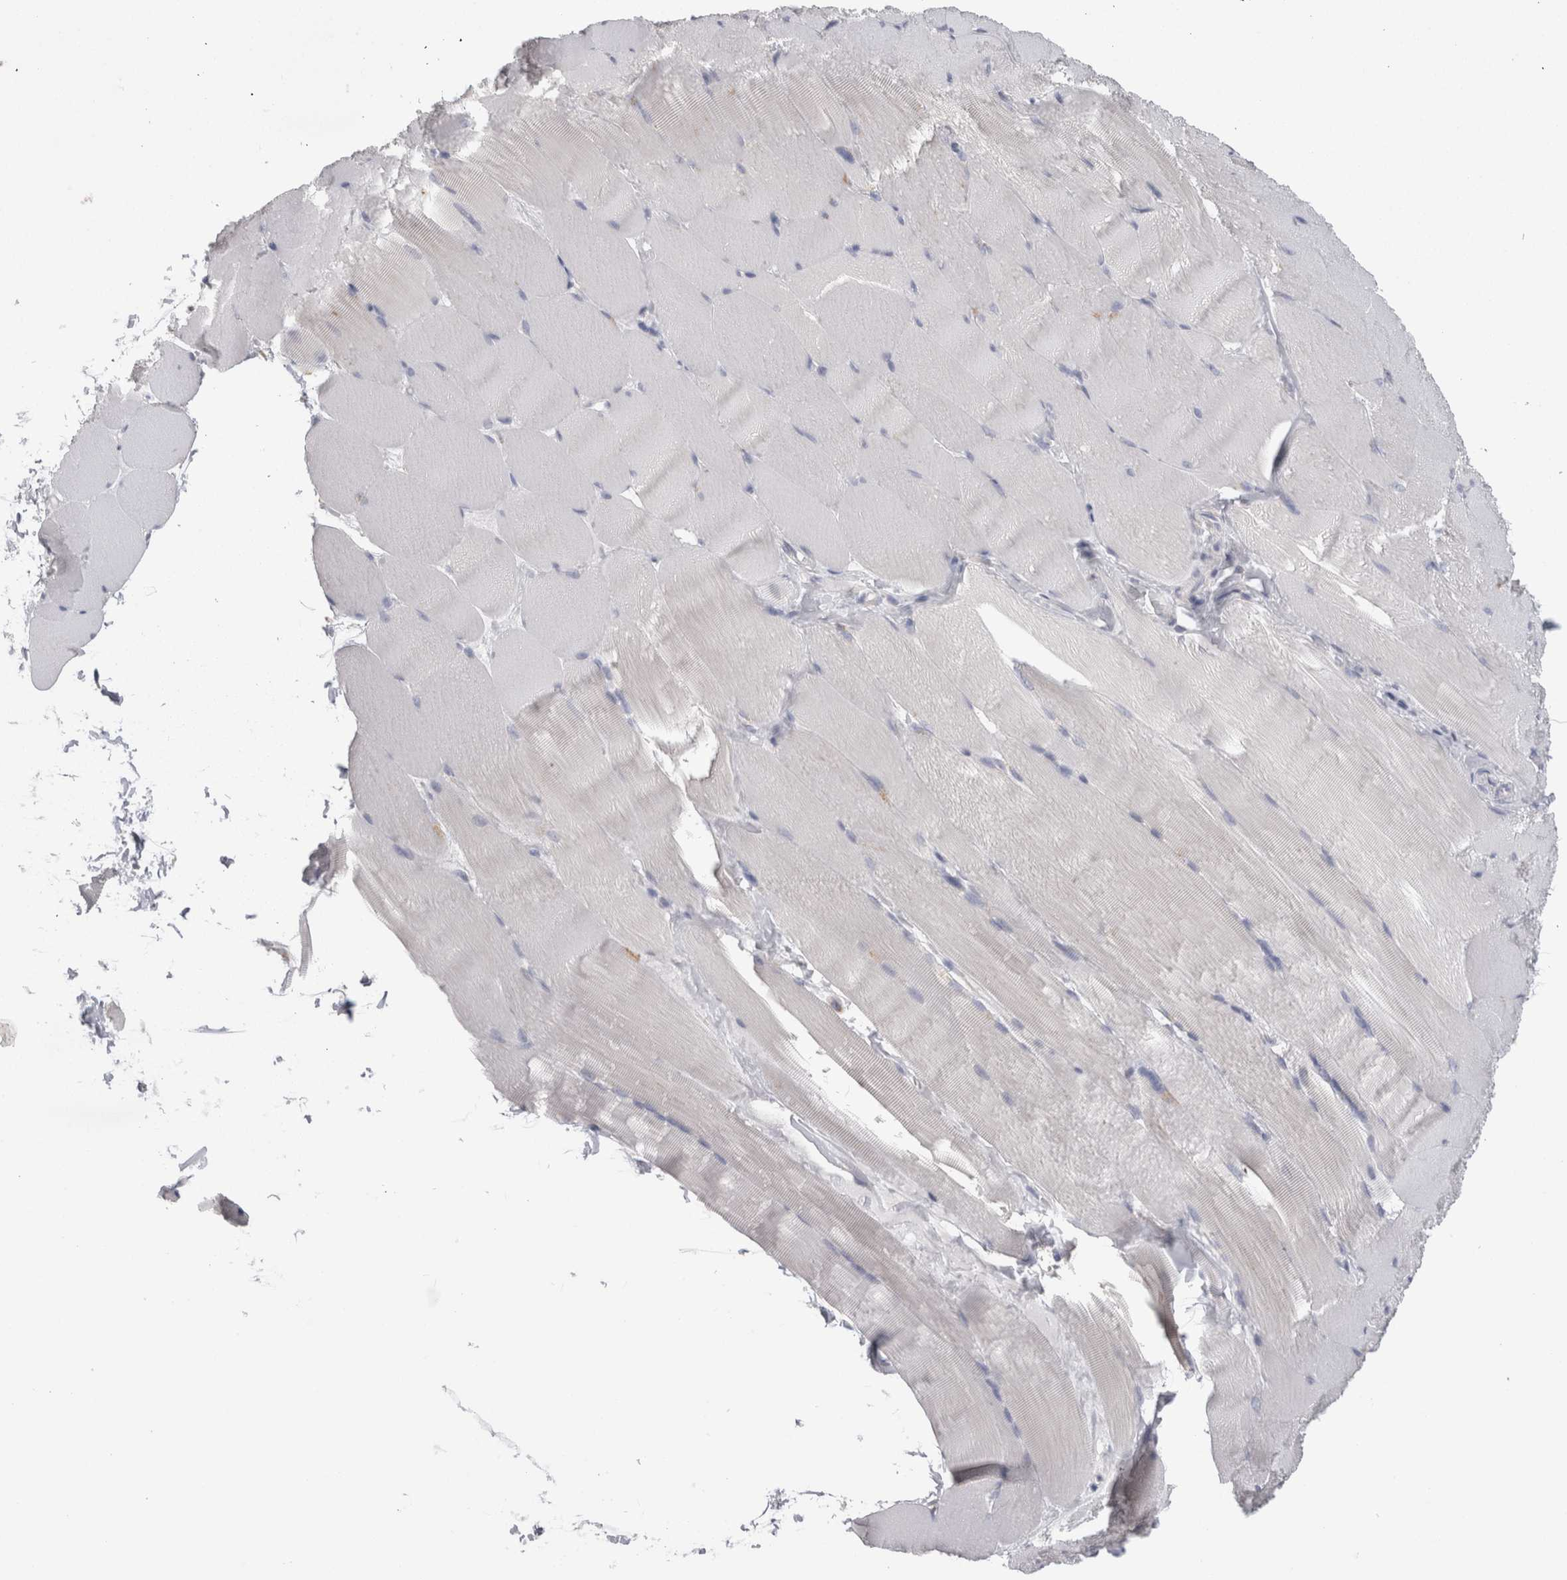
{"staining": {"intensity": "negative", "quantity": "none", "location": "none"}, "tissue": "skeletal muscle", "cell_type": "Myocytes", "image_type": "normal", "snomed": [{"axis": "morphology", "description": "Normal tissue, NOS"}, {"axis": "topography", "description": "Skin"}, {"axis": "topography", "description": "Skeletal muscle"}], "caption": "Image shows no significant protein positivity in myocytes of benign skeletal muscle. (DAB immunohistochemistry, high magnification).", "gene": "DHRS4", "patient": {"sex": "male", "age": 83}}